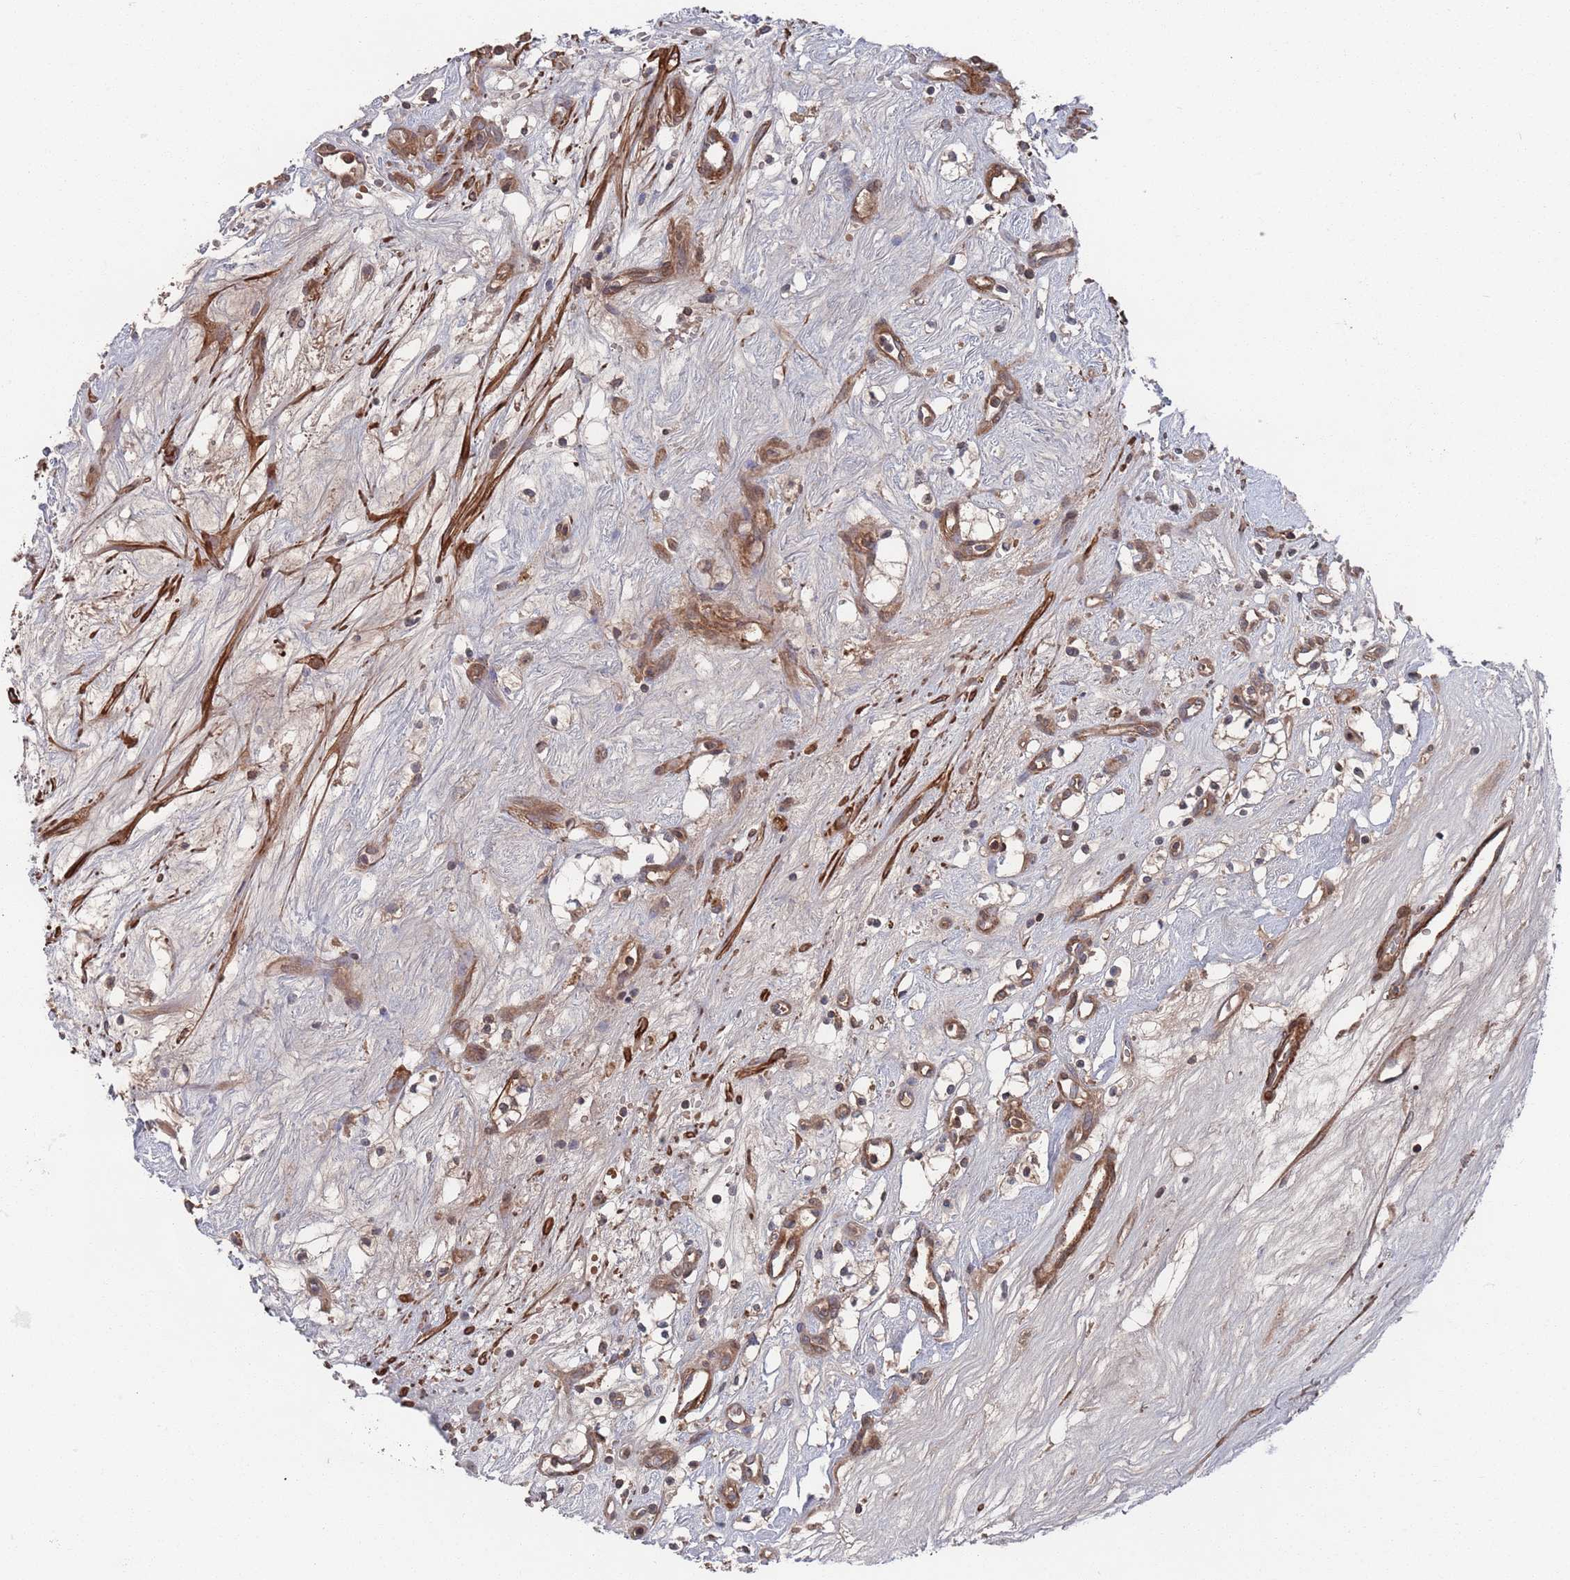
{"staining": {"intensity": "weak", "quantity": "<25%", "location": "cytoplasmic/membranous"}, "tissue": "renal cancer", "cell_type": "Tumor cells", "image_type": "cancer", "snomed": [{"axis": "morphology", "description": "Adenocarcinoma, NOS"}, {"axis": "topography", "description": "Kidney"}], "caption": "Tumor cells are negative for protein expression in human renal cancer (adenocarcinoma).", "gene": "PLEKHA4", "patient": {"sex": "male", "age": 59}}